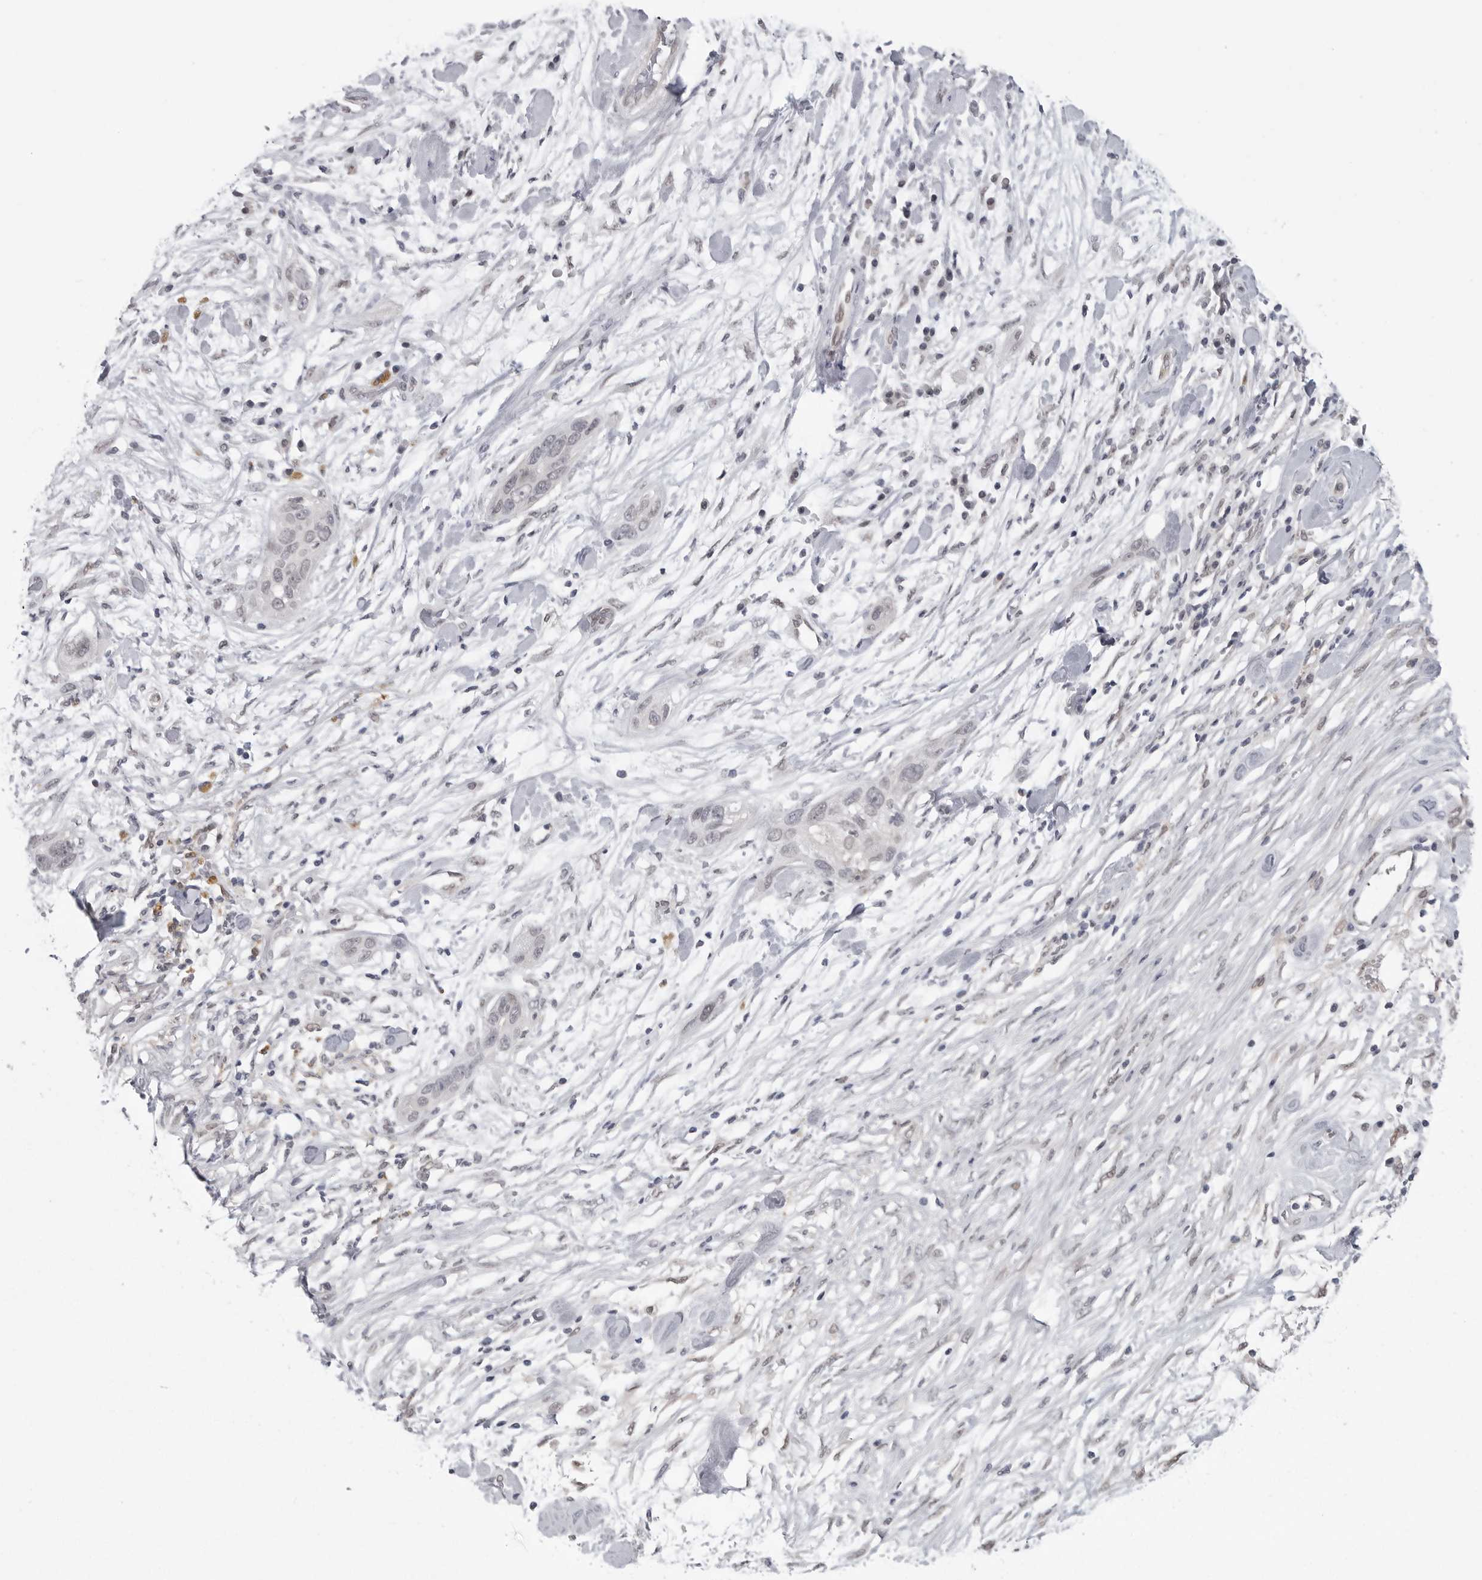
{"staining": {"intensity": "negative", "quantity": "none", "location": "none"}, "tissue": "pancreatic cancer", "cell_type": "Tumor cells", "image_type": "cancer", "snomed": [{"axis": "morphology", "description": "Adenocarcinoma, NOS"}, {"axis": "topography", "description": "Pancreas"}], "caption": "The image shows no significant expression in tumor cells of pancreatic cancer. (Brightfield microscopy of DAB (3,3'-diaminobenzidine) immunohistochemistry (IHC) at high magnification).", "gene": "PNPO", "patient": {"sex": "female", "age": 60}}